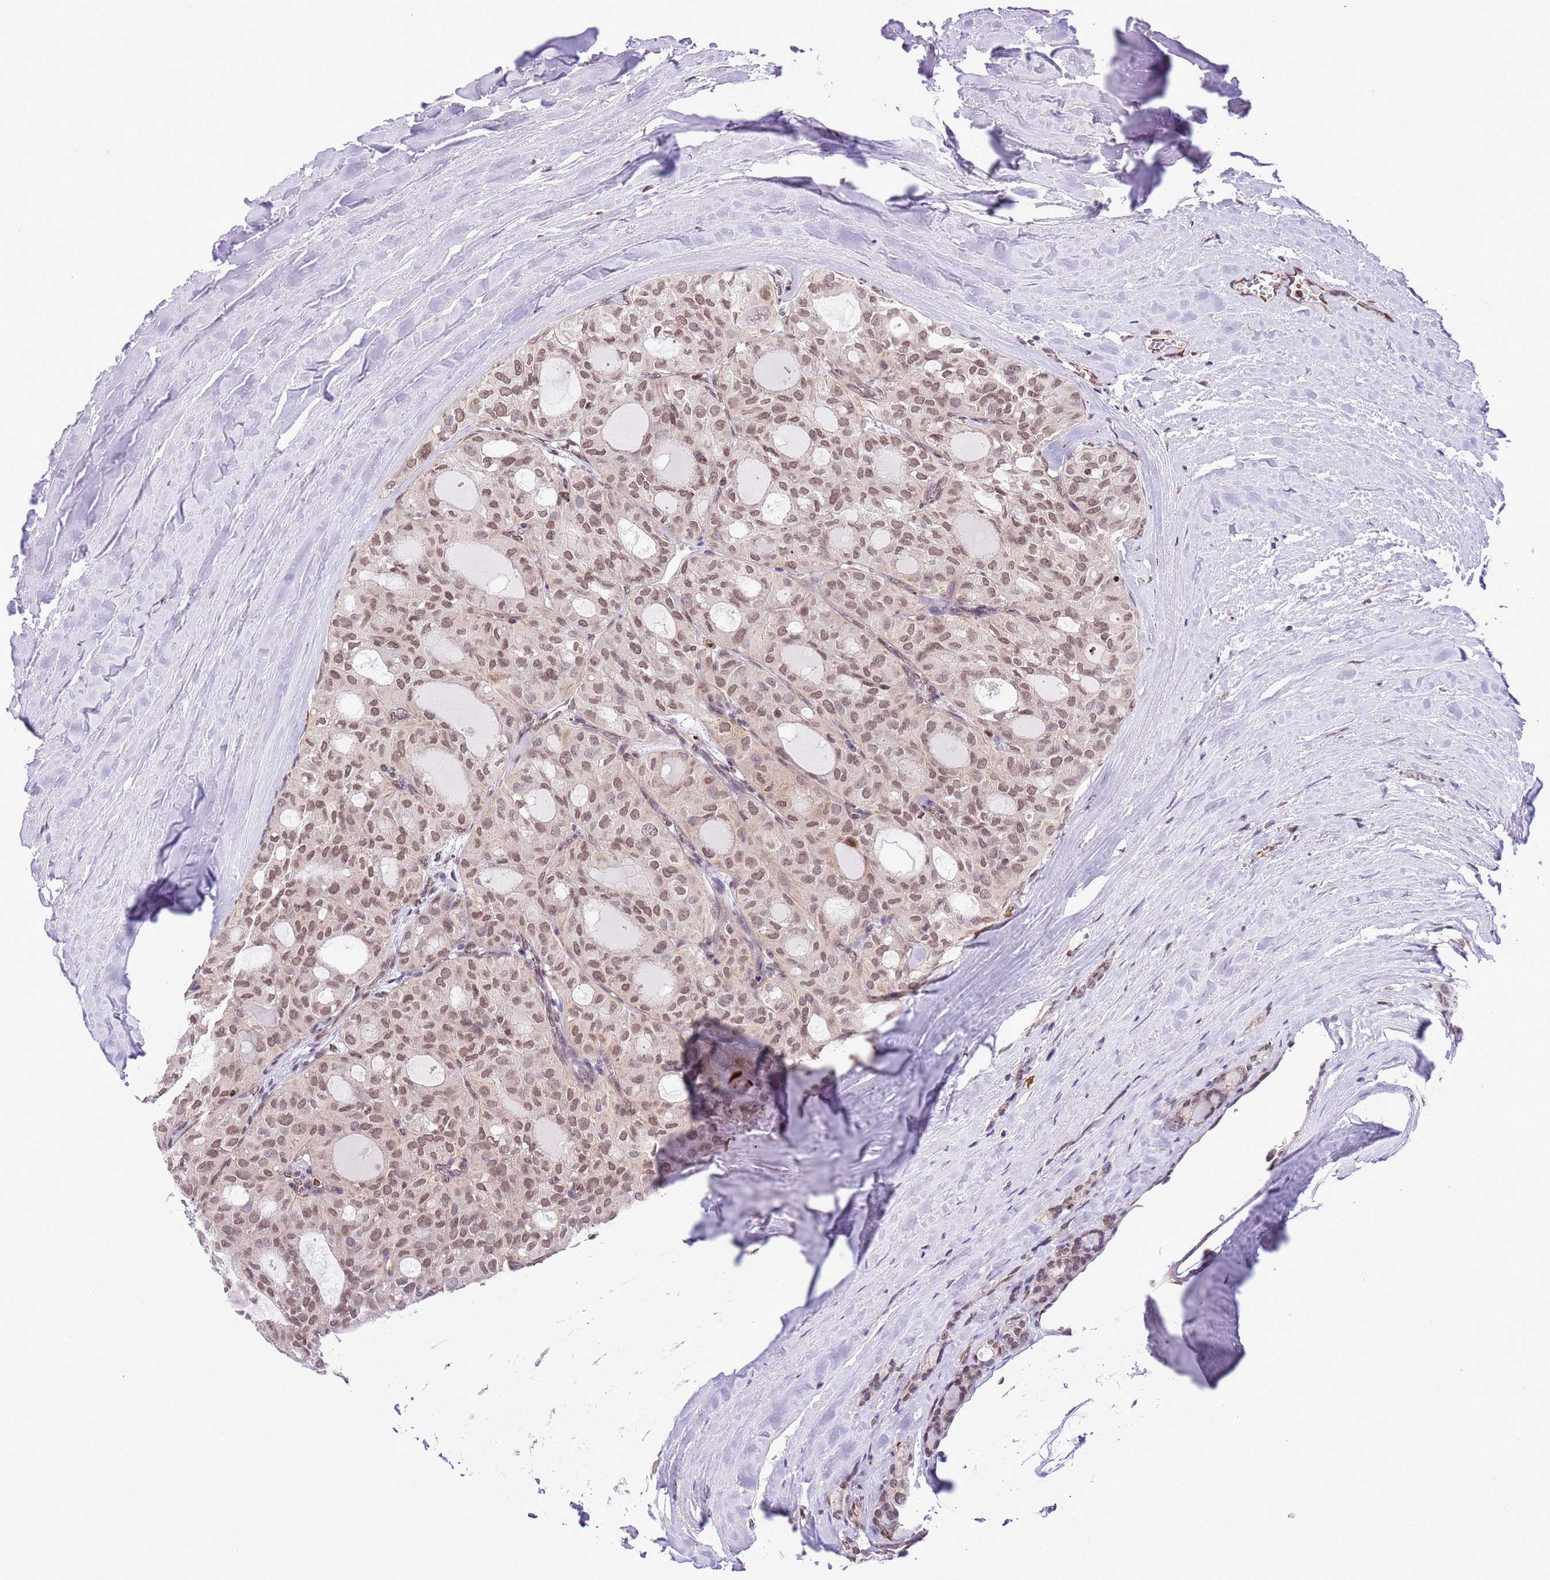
{"staining": {"intensity": "moderate", "quantity": ">75%", "location": "nuclear"}, "tissue": "thyroid cancer", "cell_type": "Tumor cells", "image_type": "cancer", "snomed": [{"axis": "morphology", "description": "Follicular adenoma carcinoma, NOS"}, {"axis": "topography", "description": "Thyroid gland"}], "caption": "Protein positivity by IHC displays moderate nuclear staining in about >75% of tumor cells in follicular adenoma carcinoma (thyroid). (Brightfield microscopy of DAB IHC at high magnification).", "gene": "NRIP1", "patient": {"sex": "male", "age": 75}}